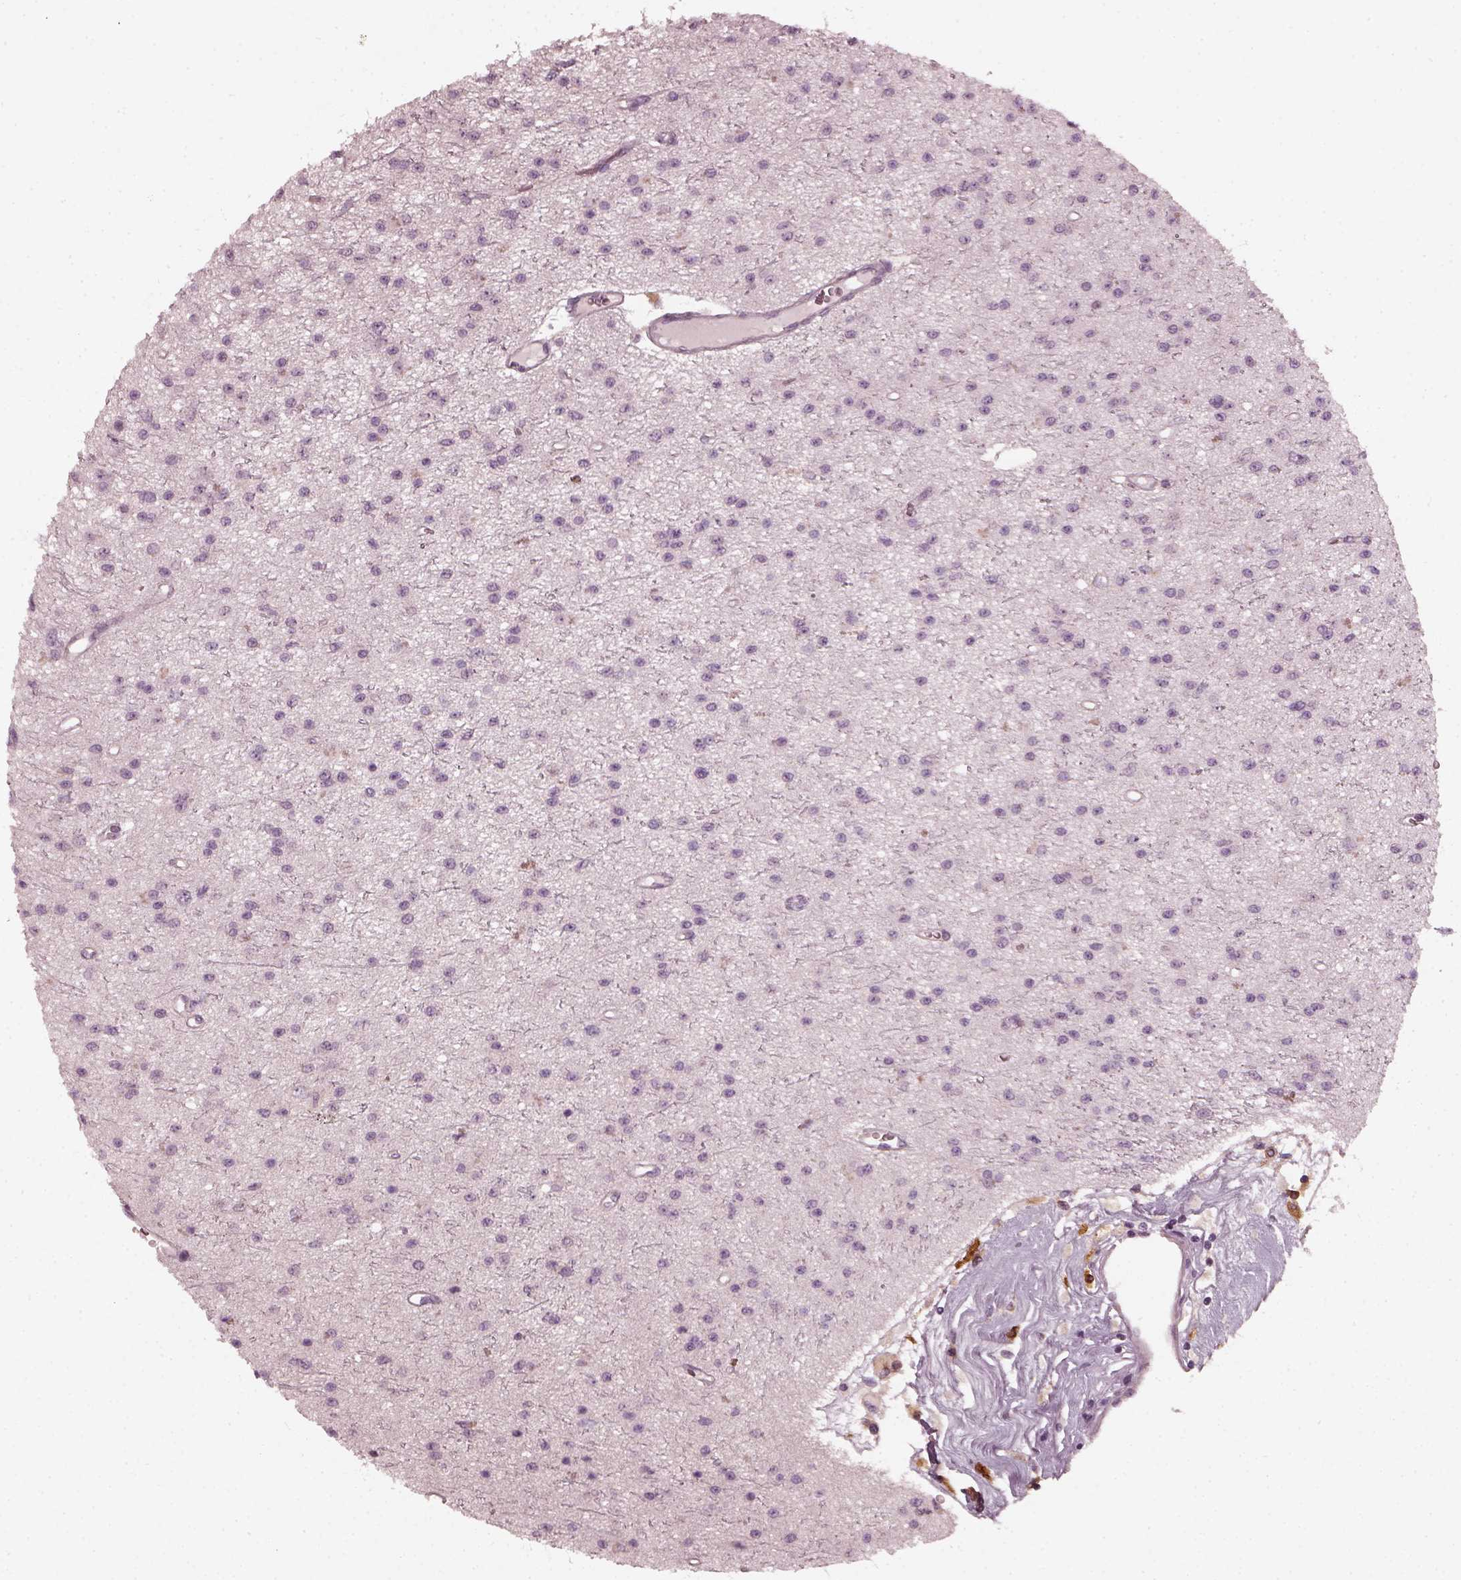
{"staining": {"intensity": "negative", "quantity": "none", "location": "none"}, "tissue": "glioma", "cell_type": "Tumor cells", "image_type": "cancer", "snomed": [{"axis": "morphology", "description": "Glioma, malignant, Low grade"}, {"axis": "topography", "description": "Brain"}], "caption": "Malignant glioma (low-grade) was stained to show a protein in brown. There is no significant positivity in tumor cells.", "gene": "CHIT1", "patient": {"sex": "female", "age": 45}}